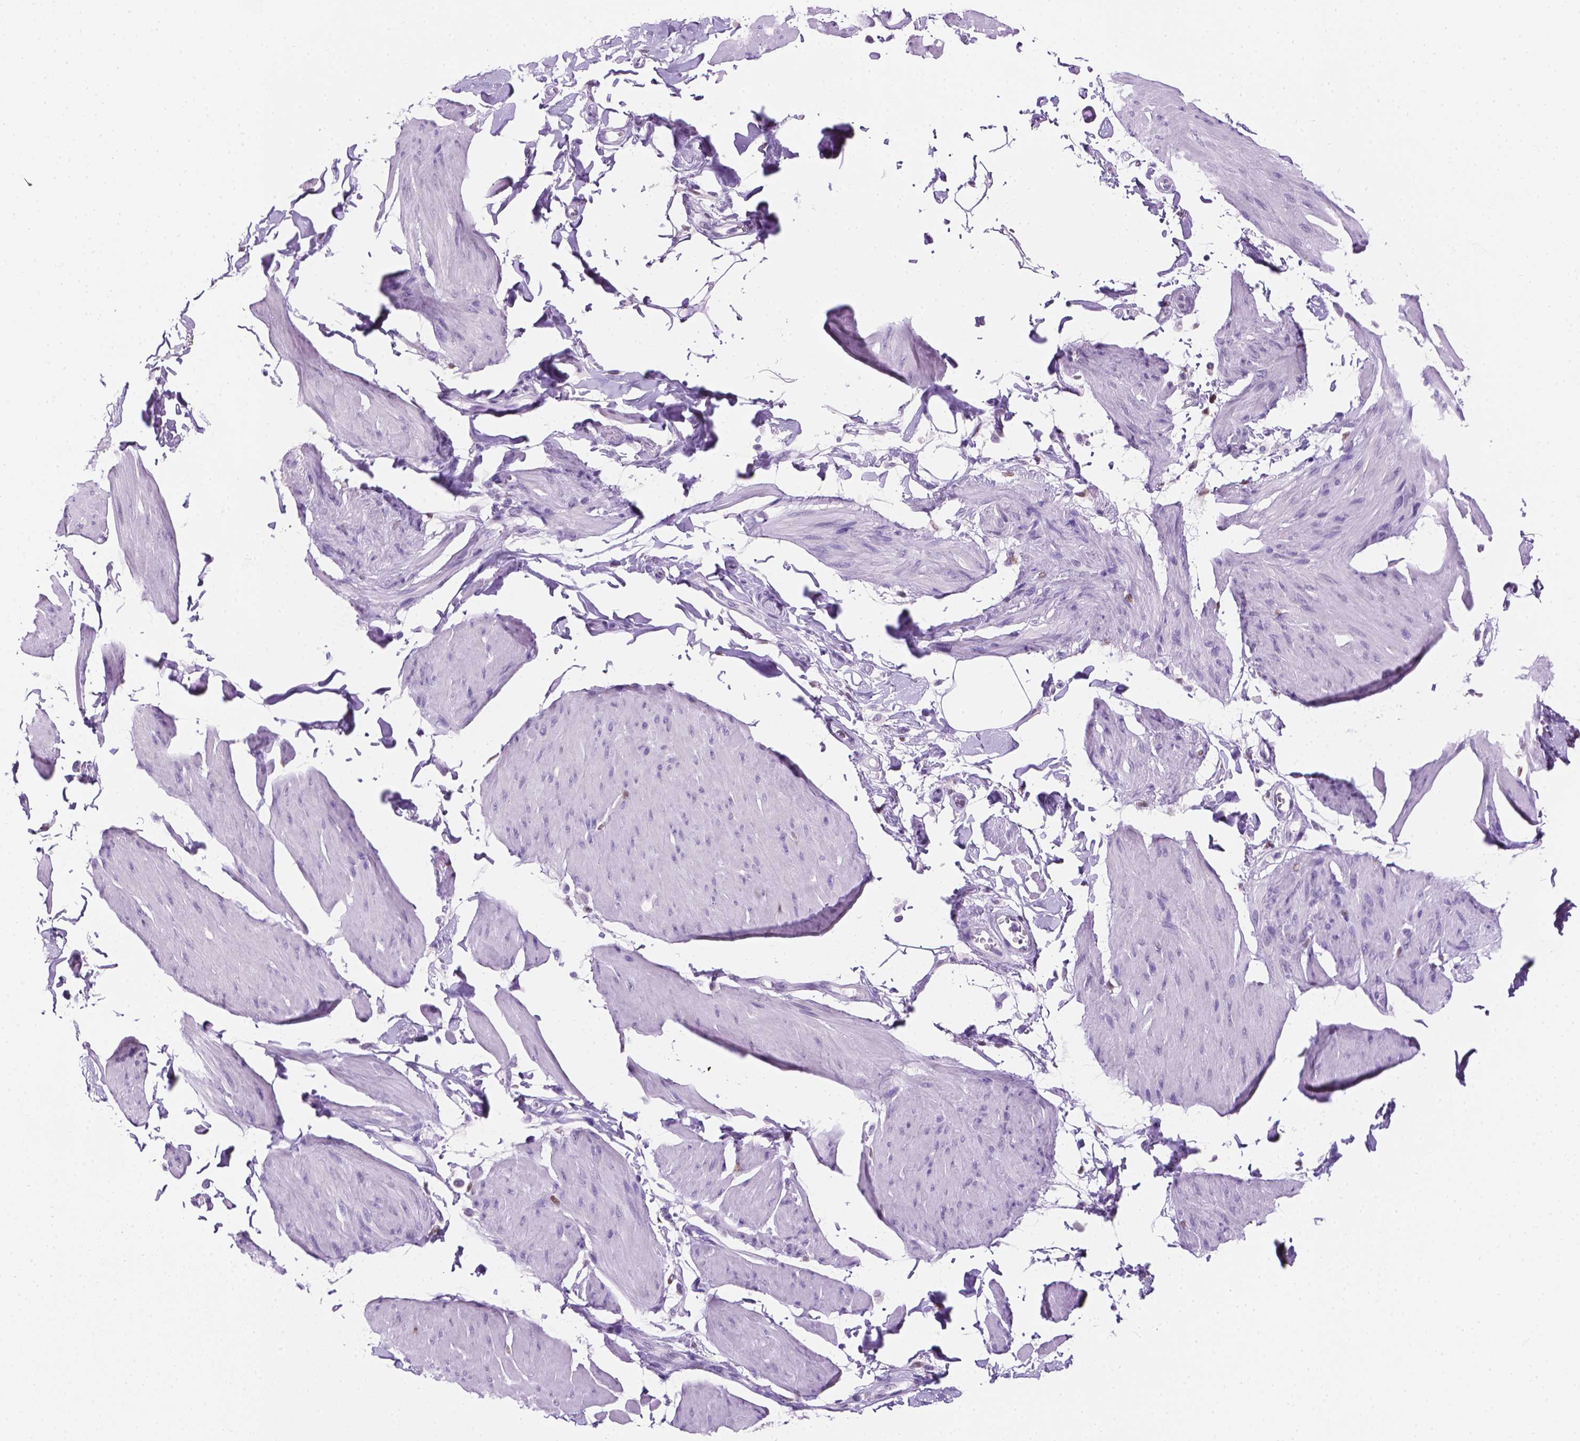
{"staining": {"intensity": "negative", "quantity": "none", "location": "none"}, "tissue": "smooth muscle", "cell_type": "Smooth muscle cells", "image_type": "normal", "snomed": [{"axis": "morphology", "description": "Normal tissue, NOS"}, {"axis": "topography", "description": "Adipose tissue"}, {"axis": "topography", "description": "Smooth muscle"}, {"axis": "topography", "description": "Peripheral nerve tissue"}], "caption": "Histopathology image shows no protein expression in smooth muscle cells of normal smooth muscle.", "gene": "TMEM210", "patient": {"sex": "male", "age": 83}}